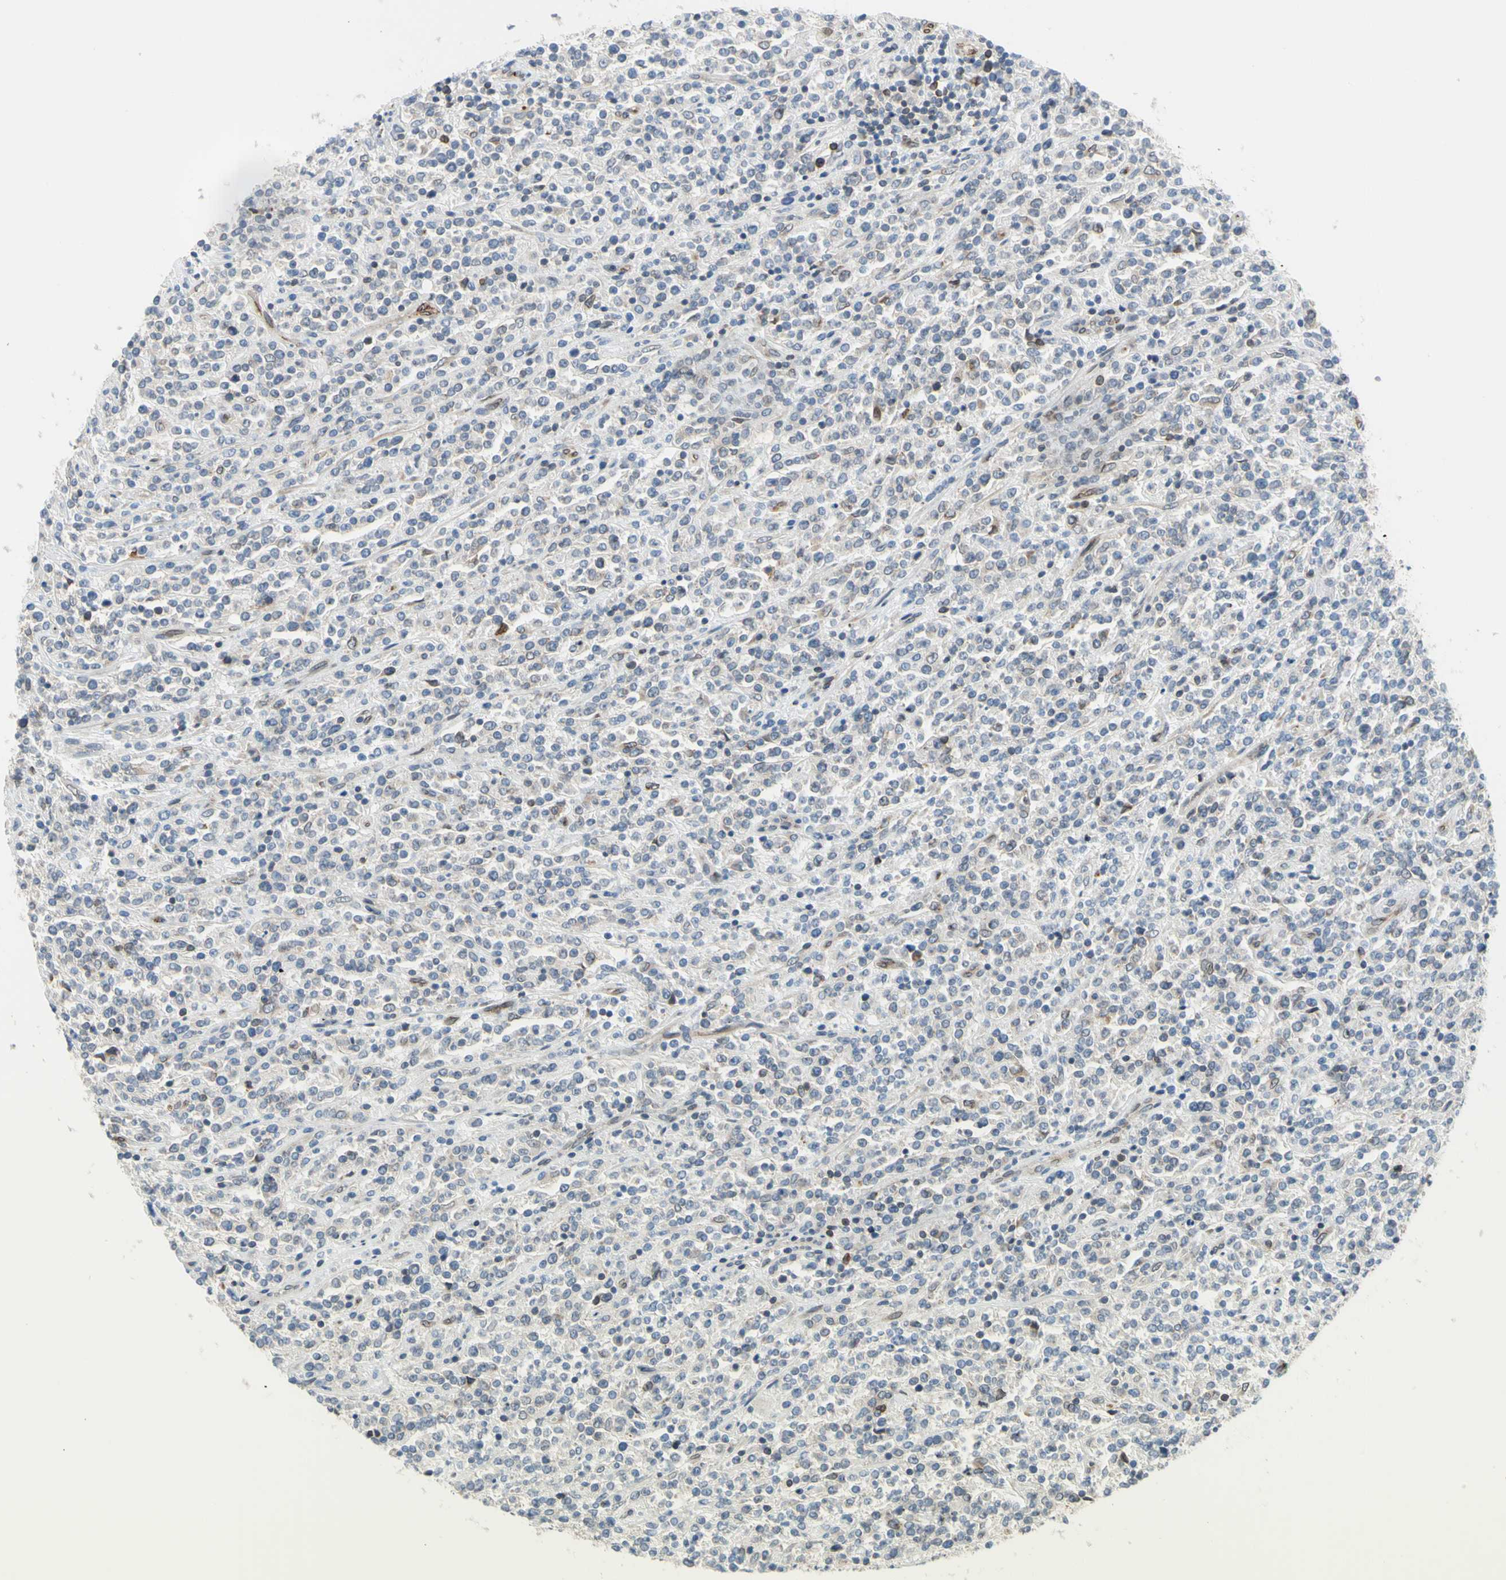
{"staining": {"intensity": "negative", "quantity": "none", "location": "none"}, "tissue": "lymphoma", "cell_type": "Tumor cells", "image_type": "cancer", "snomed": [{"axis": "morphology", "description": "Malignant lymphoma, non-Hodgkin's type, High grade"}, {"axis": "topography", "description": "Soft tissue"}], "caption": "This is an immunohistochemistry (IHC) image of lymphoma. There is no positivity in tumor cells.", "gene": "TRAF2", "patient": {"sex": "male", "age": 18}}